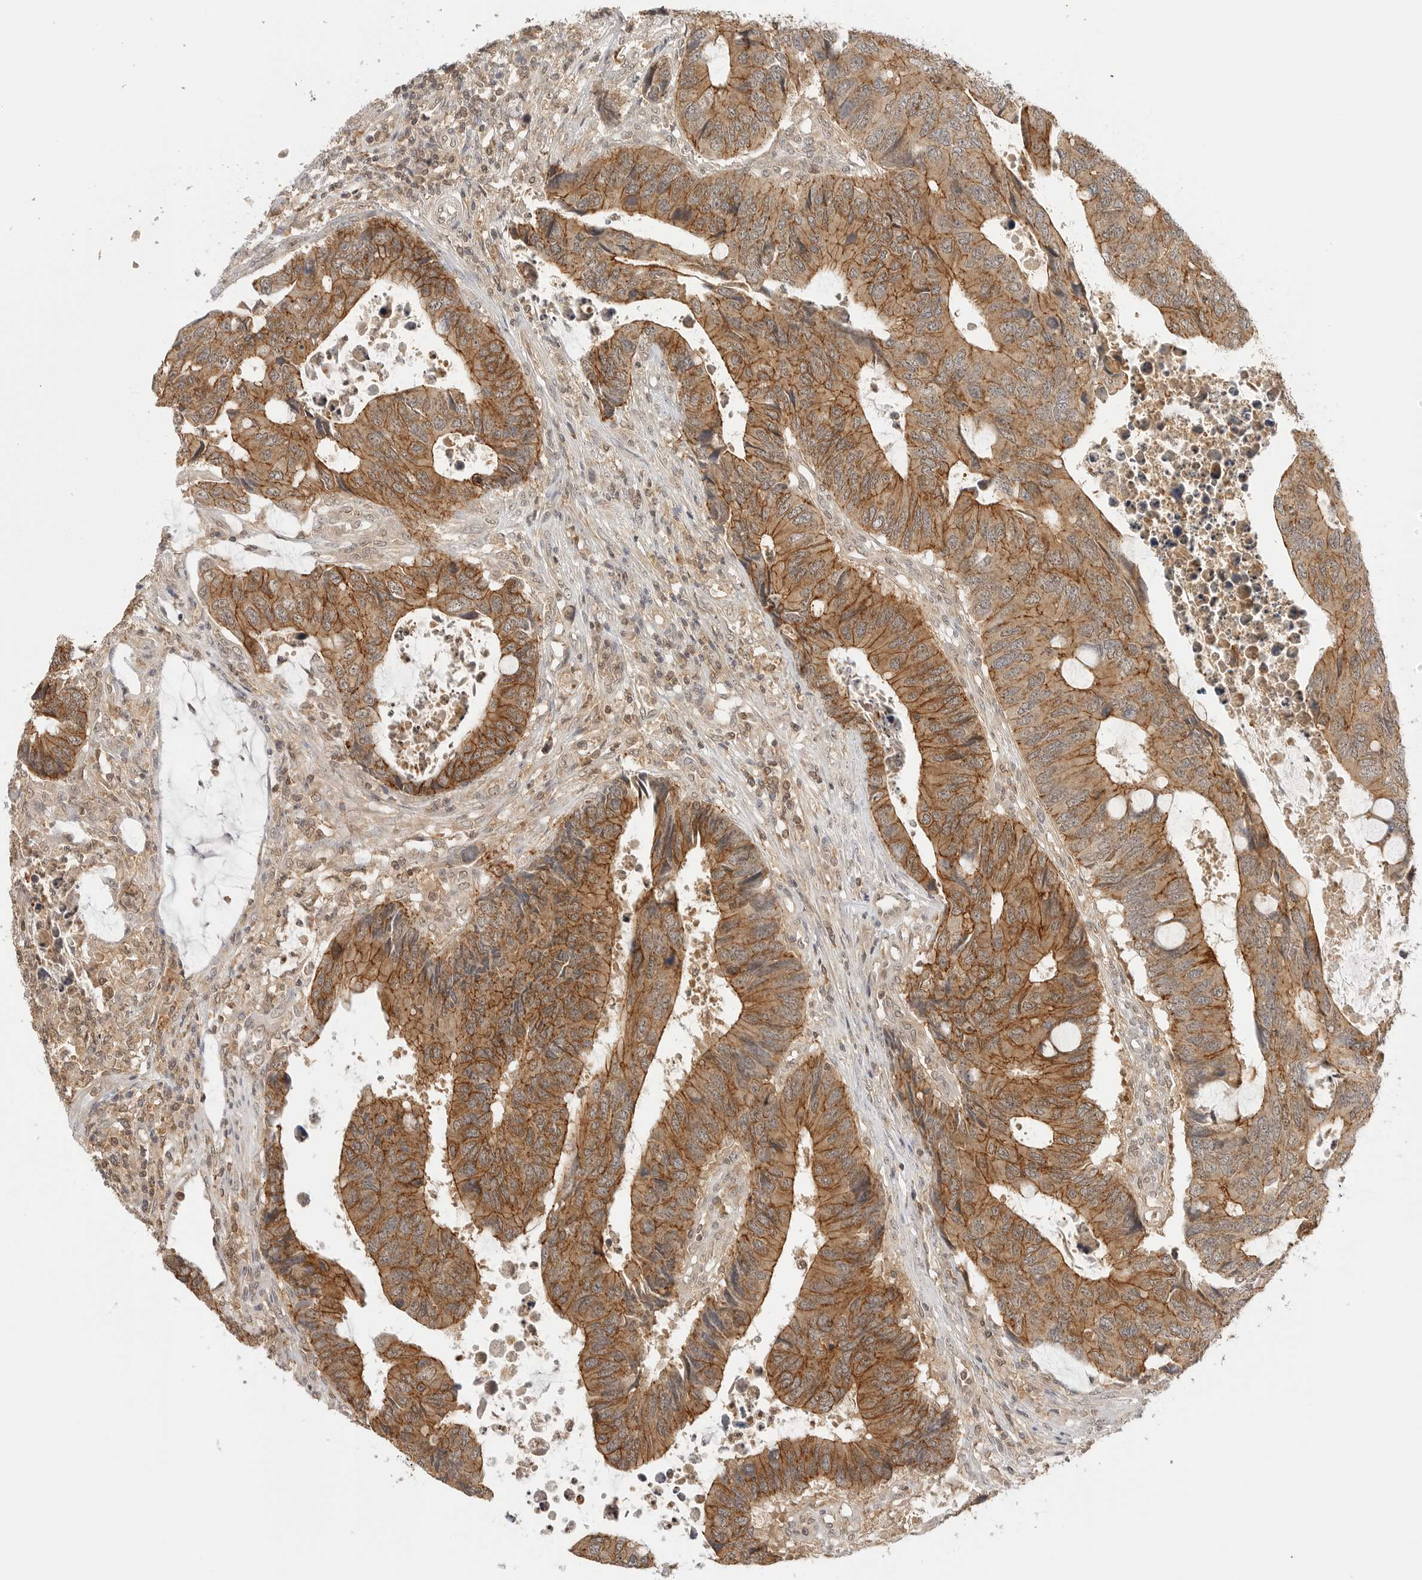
{"staining": {"intensity": "moderate", "quantity": ">75%", "location": "cytoplasmic/membranous"}, "tissue": "colorectal cancer", "cell_type": "Tumor cells", "image_type": "cancer", "snomed": [{"axis": "morphology", "description": "Adenocarcinoma, NOS"}, {"axis": "topography", "description": "Rectum"}], "caption": "A brown stain shows moderate cytoplasmic/membranous expression of a protein in colorectal cancer (adenocarcinoma) tumor cells. (DAB (3,3'-diaminobenzidine) IHC, brown staining for protein, blue staining for nuclei).", "gene": "EPHA1", "patient": {"sex": "male", "age": 84}}